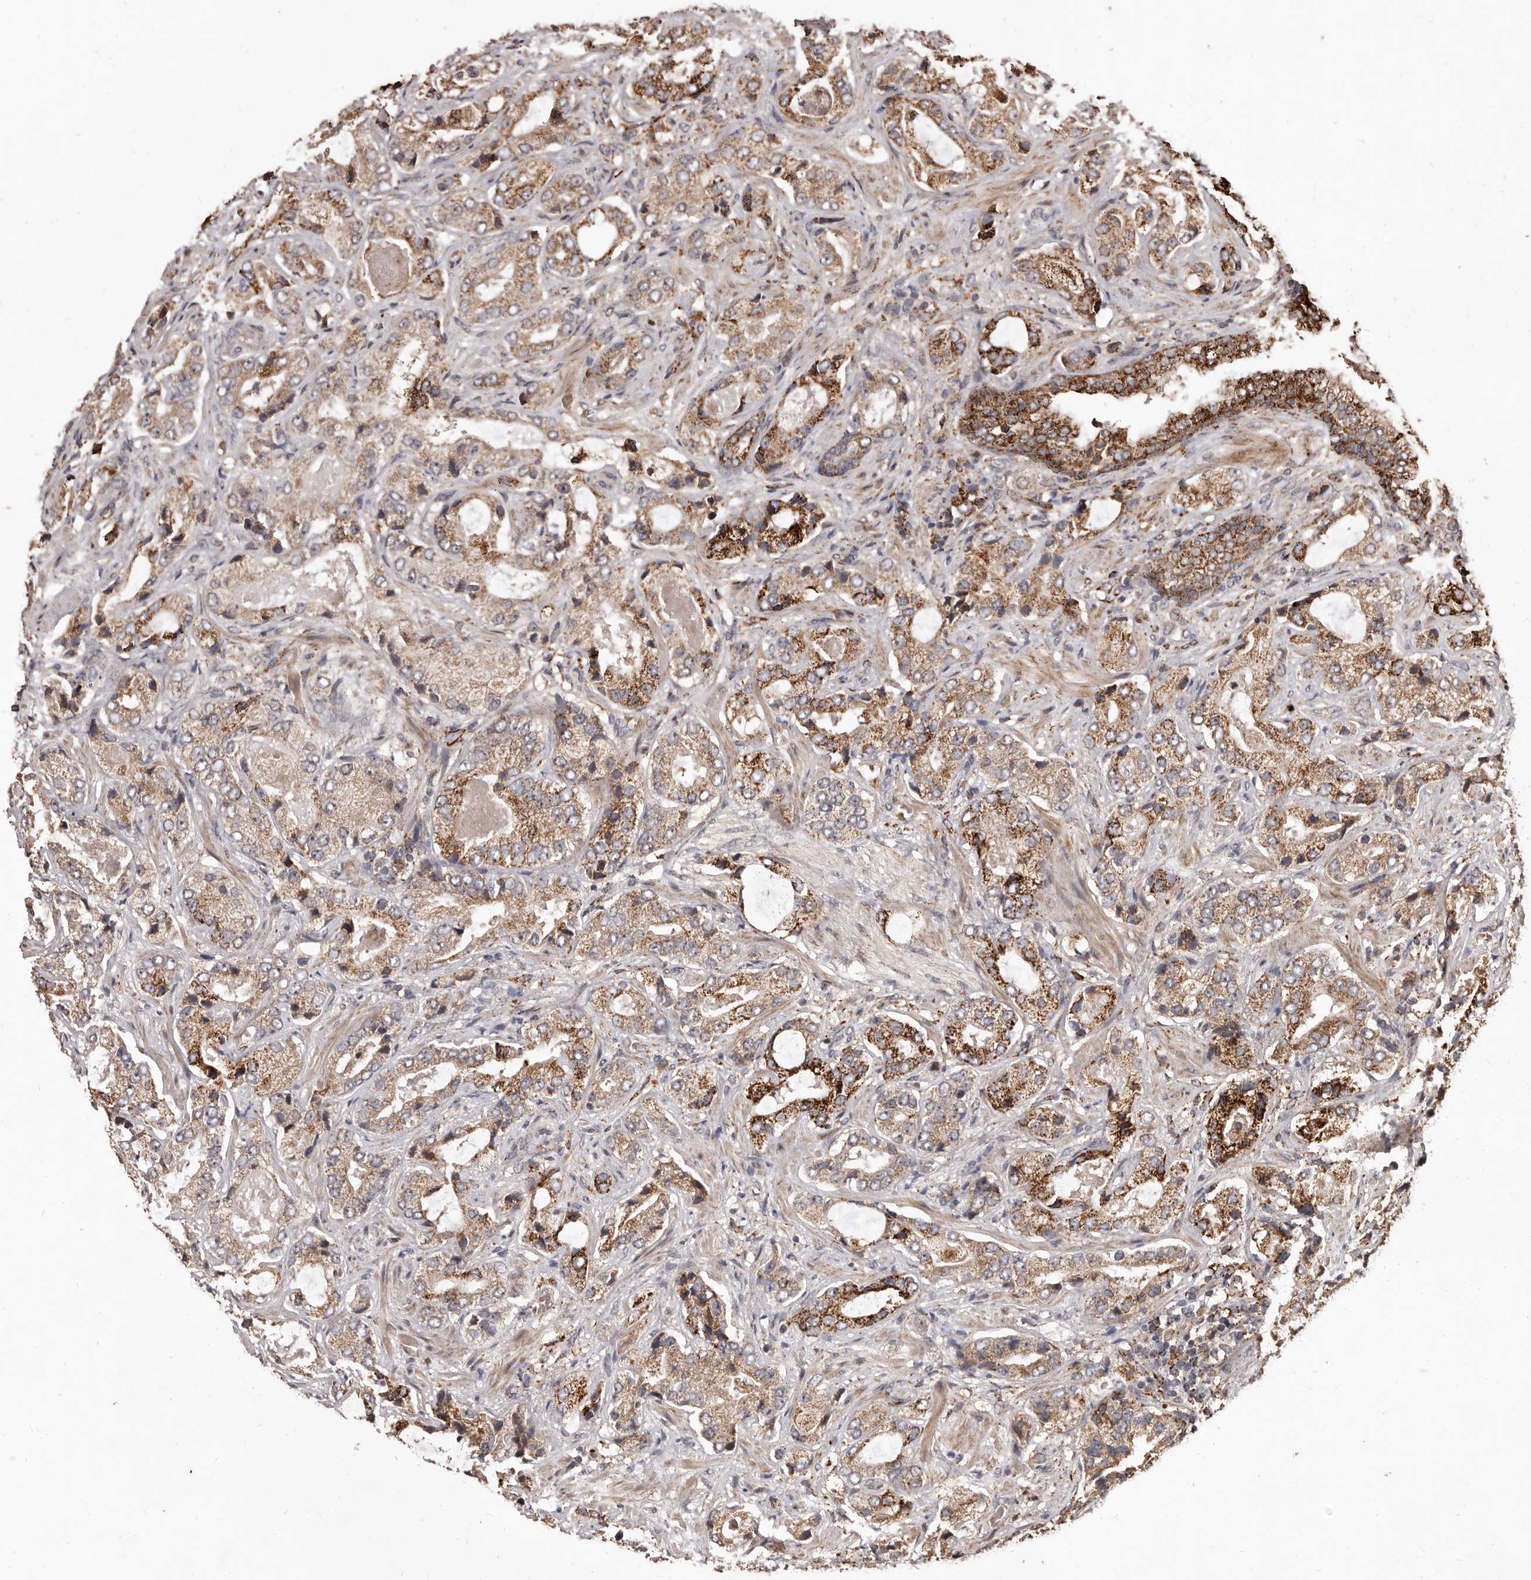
{"staining": {"intensity": "moderate", "quantity": ">75%", "location": "cytoplasmic/membranous"}, "tissue": "prostate cancer", "cell_type": "Tumor cells", "image_type": "cancer", "snomed": [{"axis": "morphology", "description": "Normal tissue, NOS"}, {"axis": "morphology", "description": "Adenocarcinoma, High grade"}, {"axis": "topography", "description": "Prostate"}, {"axis": "topography", "description": "Peripheral nerve tissue"}], "caption": "High-power microscopy captured an immunohistochemistry photomicrograph of prostate cancer, revealing moderate cytoplasmic/membranous expression in approximately >75% of tumor cells.", "gene": "AKAP7", "patient": {"sex": "male", "age": 59}}